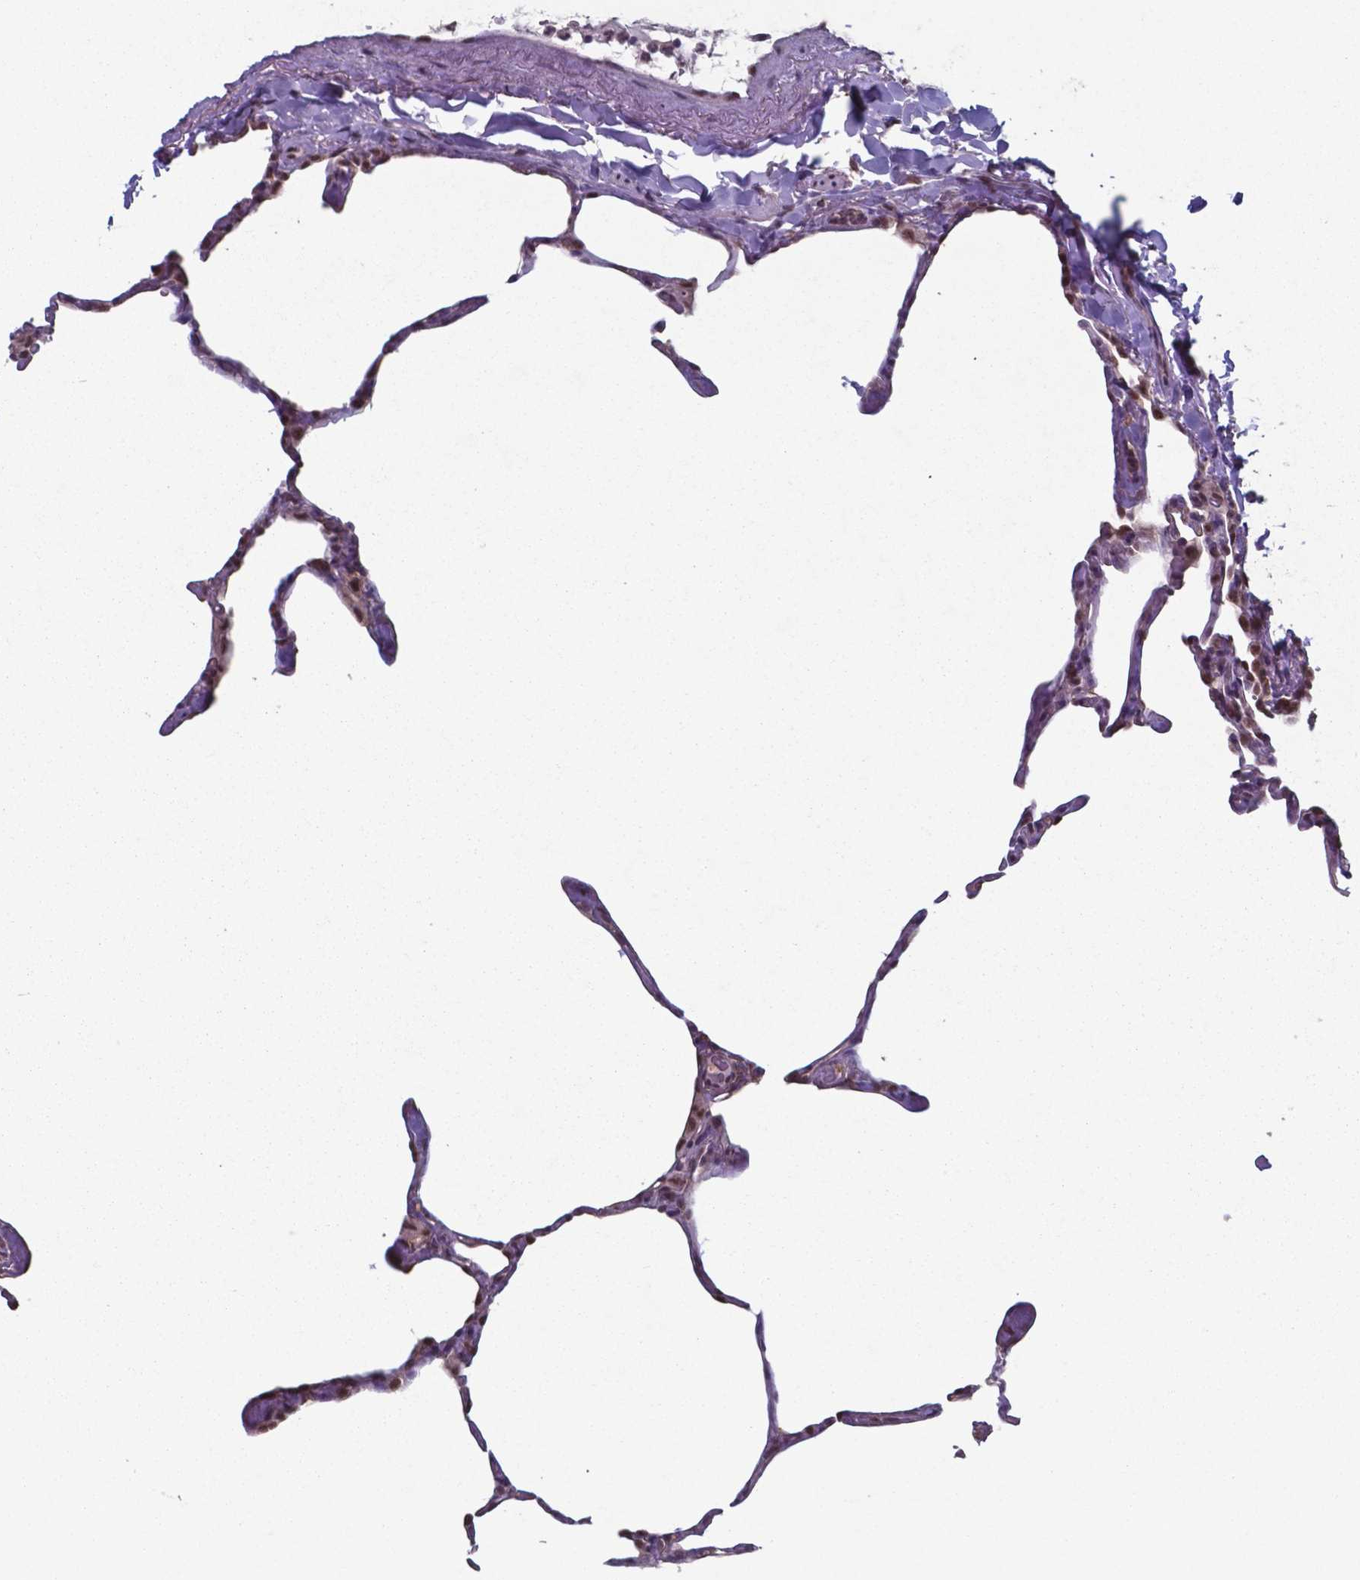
{"staining": {"intensity": "moderate", "quantity": "25%-75%", "location": "nuclear"}, "tissue": "lung", "cell_type": "Alveolar cells", "image_type": "normal", "snomed": [{"axis": "morphology", "description": "Normal tissue, NOS"}, {"axis": "topography", "description": "Lung"}], "caption": "Lung stained with DAB (3,3'-diaminobenzidine) IHC shows medium levels of moderate nuclear expression in approximately 25%-75% of alveolar cells.", "gene": "UBA1", "patient": {"sex": "male", "age": 65}}